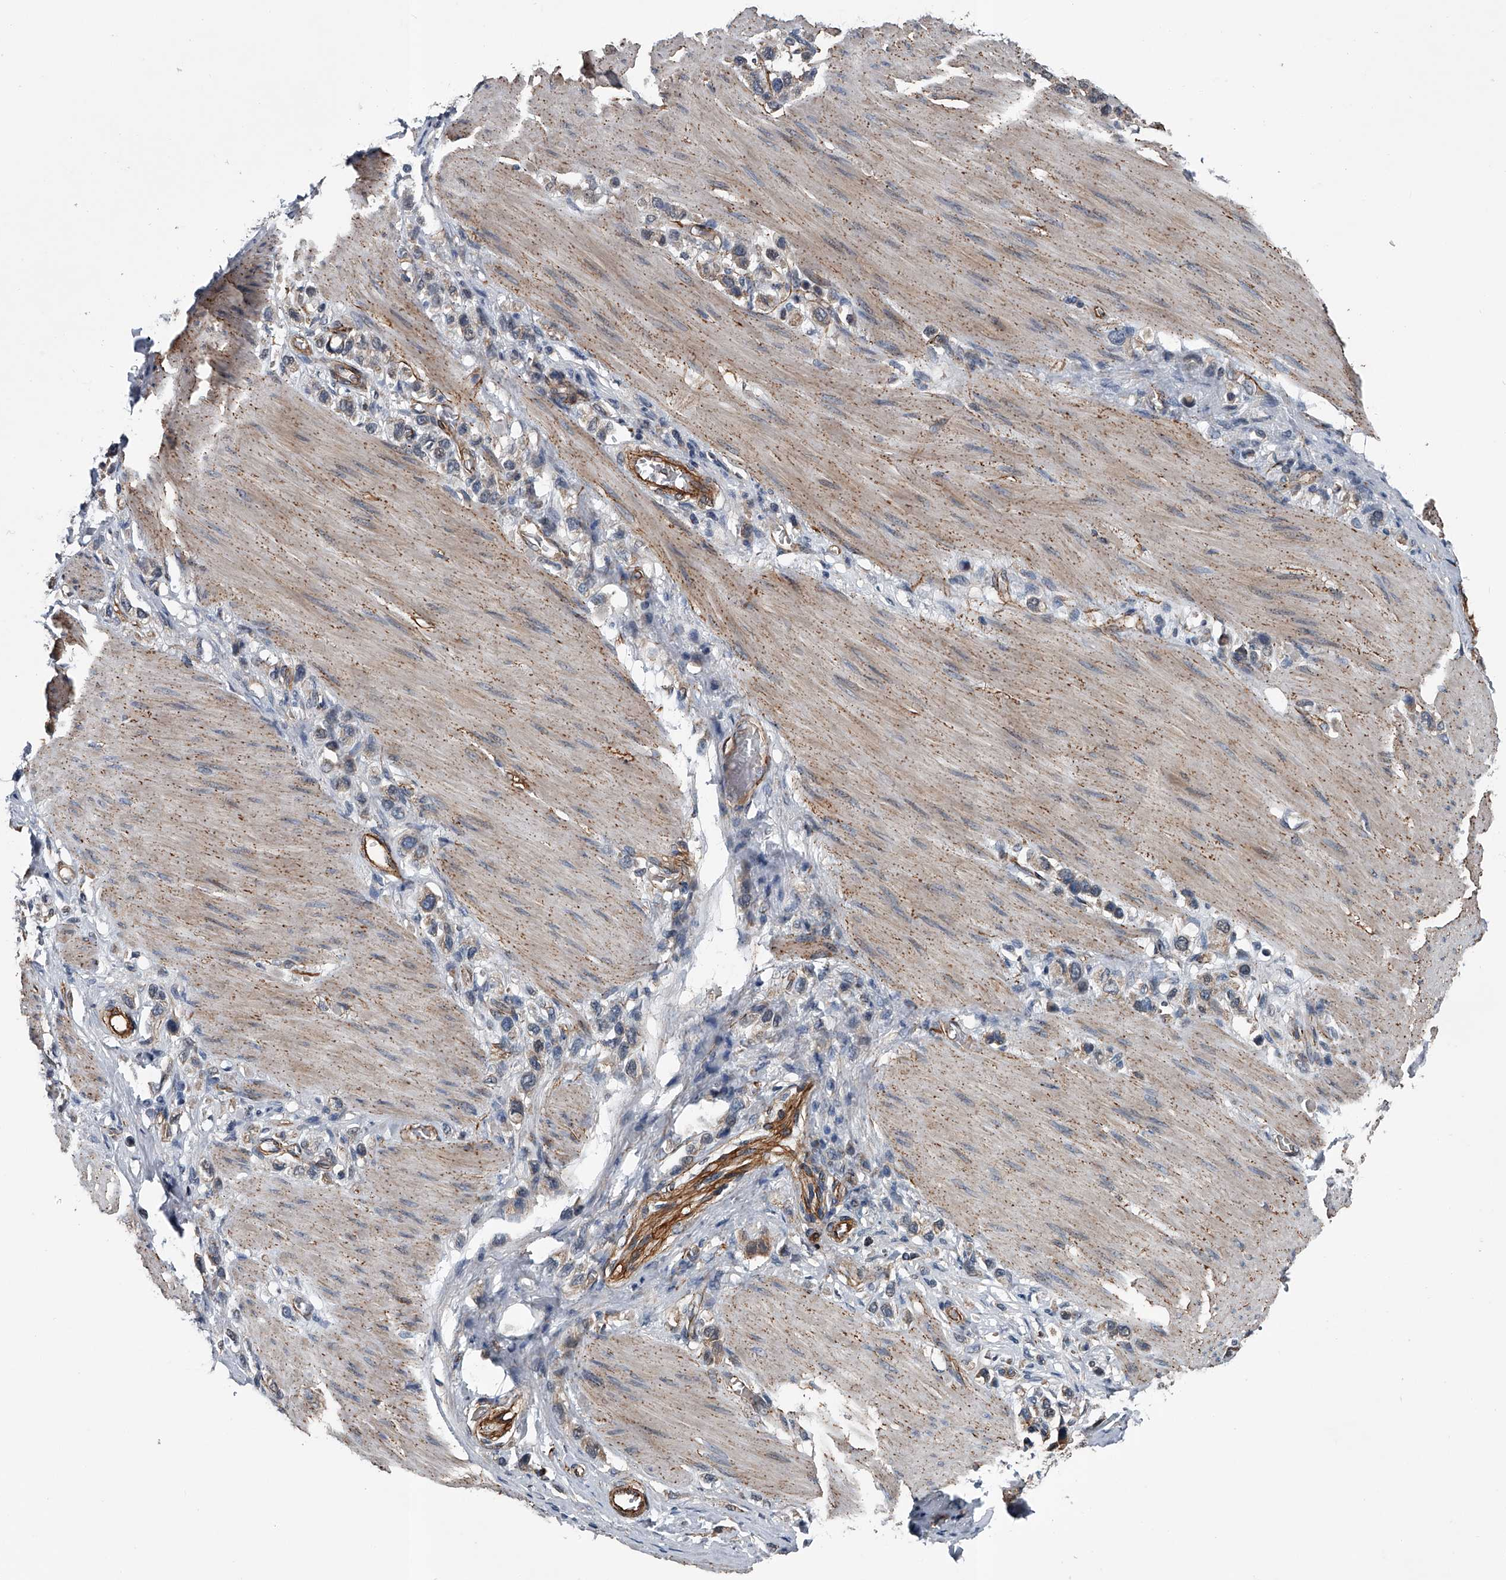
{"staining": {"intensity": "negative", "quantity": "none", "location": "none"}, "tissue": "stomach cancer", "cell_type": "Tumor cells", "image_type": "cancer", "snomed": [{"axis": "morphology", "description": "Adenocarcinoma, NOS"}, {"axis": "topography", "description": "Stomach"}], "caption": "Immunohistochemistry (IHC) micrograph of stomach adenocarcinoma stained for a protein (brown), which exhibits no expression in tumor cells.", "gene": "LDLRAD2", "patient": {"sex": "female", "age": 65}}